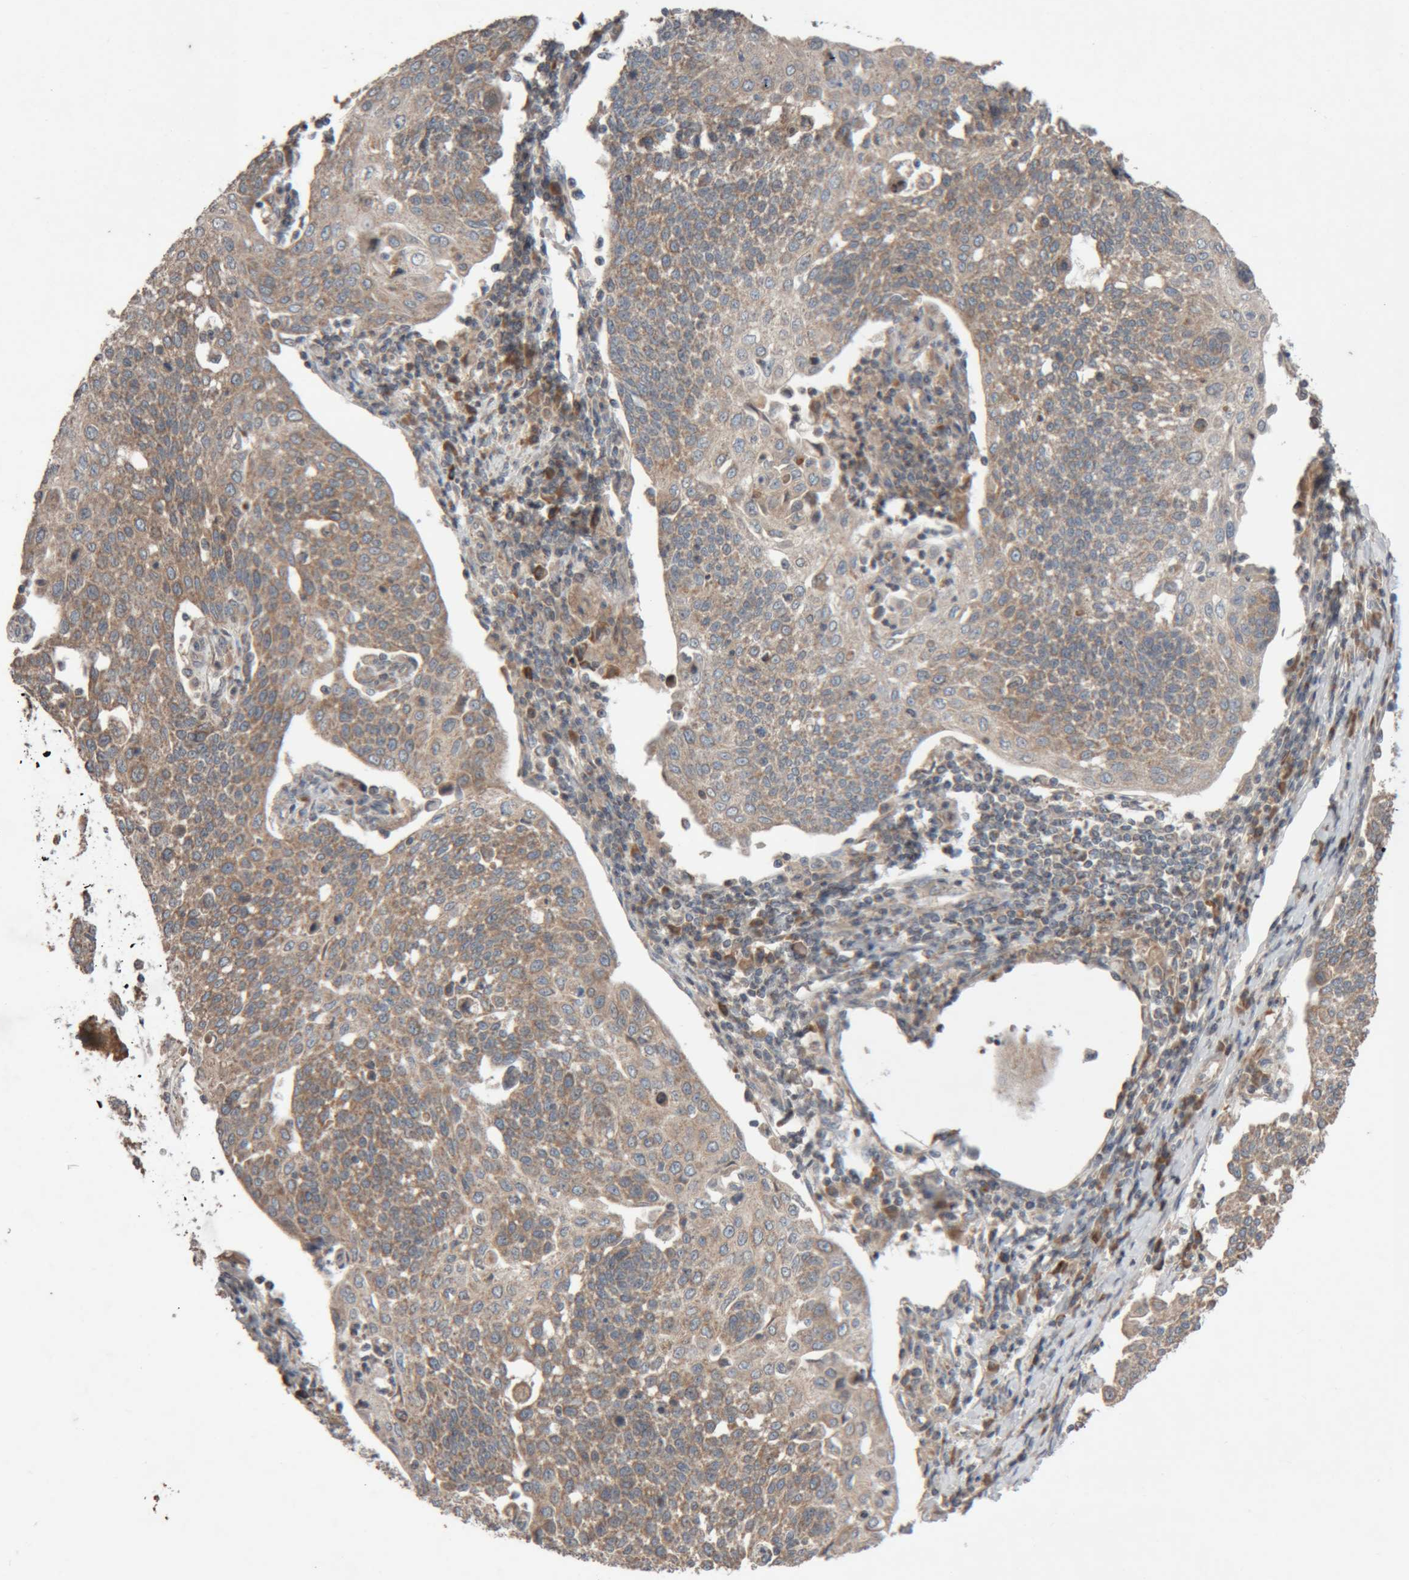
{"staining": {"intensity": "moderate", "quantity": ">75%", "location": "cytoplasmic/membranous"}, "tissue": "cervical cancer", "cell_type": "Tumor cells", "image_type": "cancer", "snomed": [{"axis": "morphology", "description": "Squamous cell carcinoma, NOS"}, {"axis": "topography", "description": "Cervix"}], "caption": "The immunohistochemical stain shows moderate cytoplasmic/membranous positivity in tumor cells of cervical cancer tissue. Using DAB (3,3'-diaminobenzidine) (brown) and hematoxylin (blue) stains, captured at high magnification using brightfield microscopy.", "gene": "KIF21B", "patient": {"sex": "female", "age": 34}}